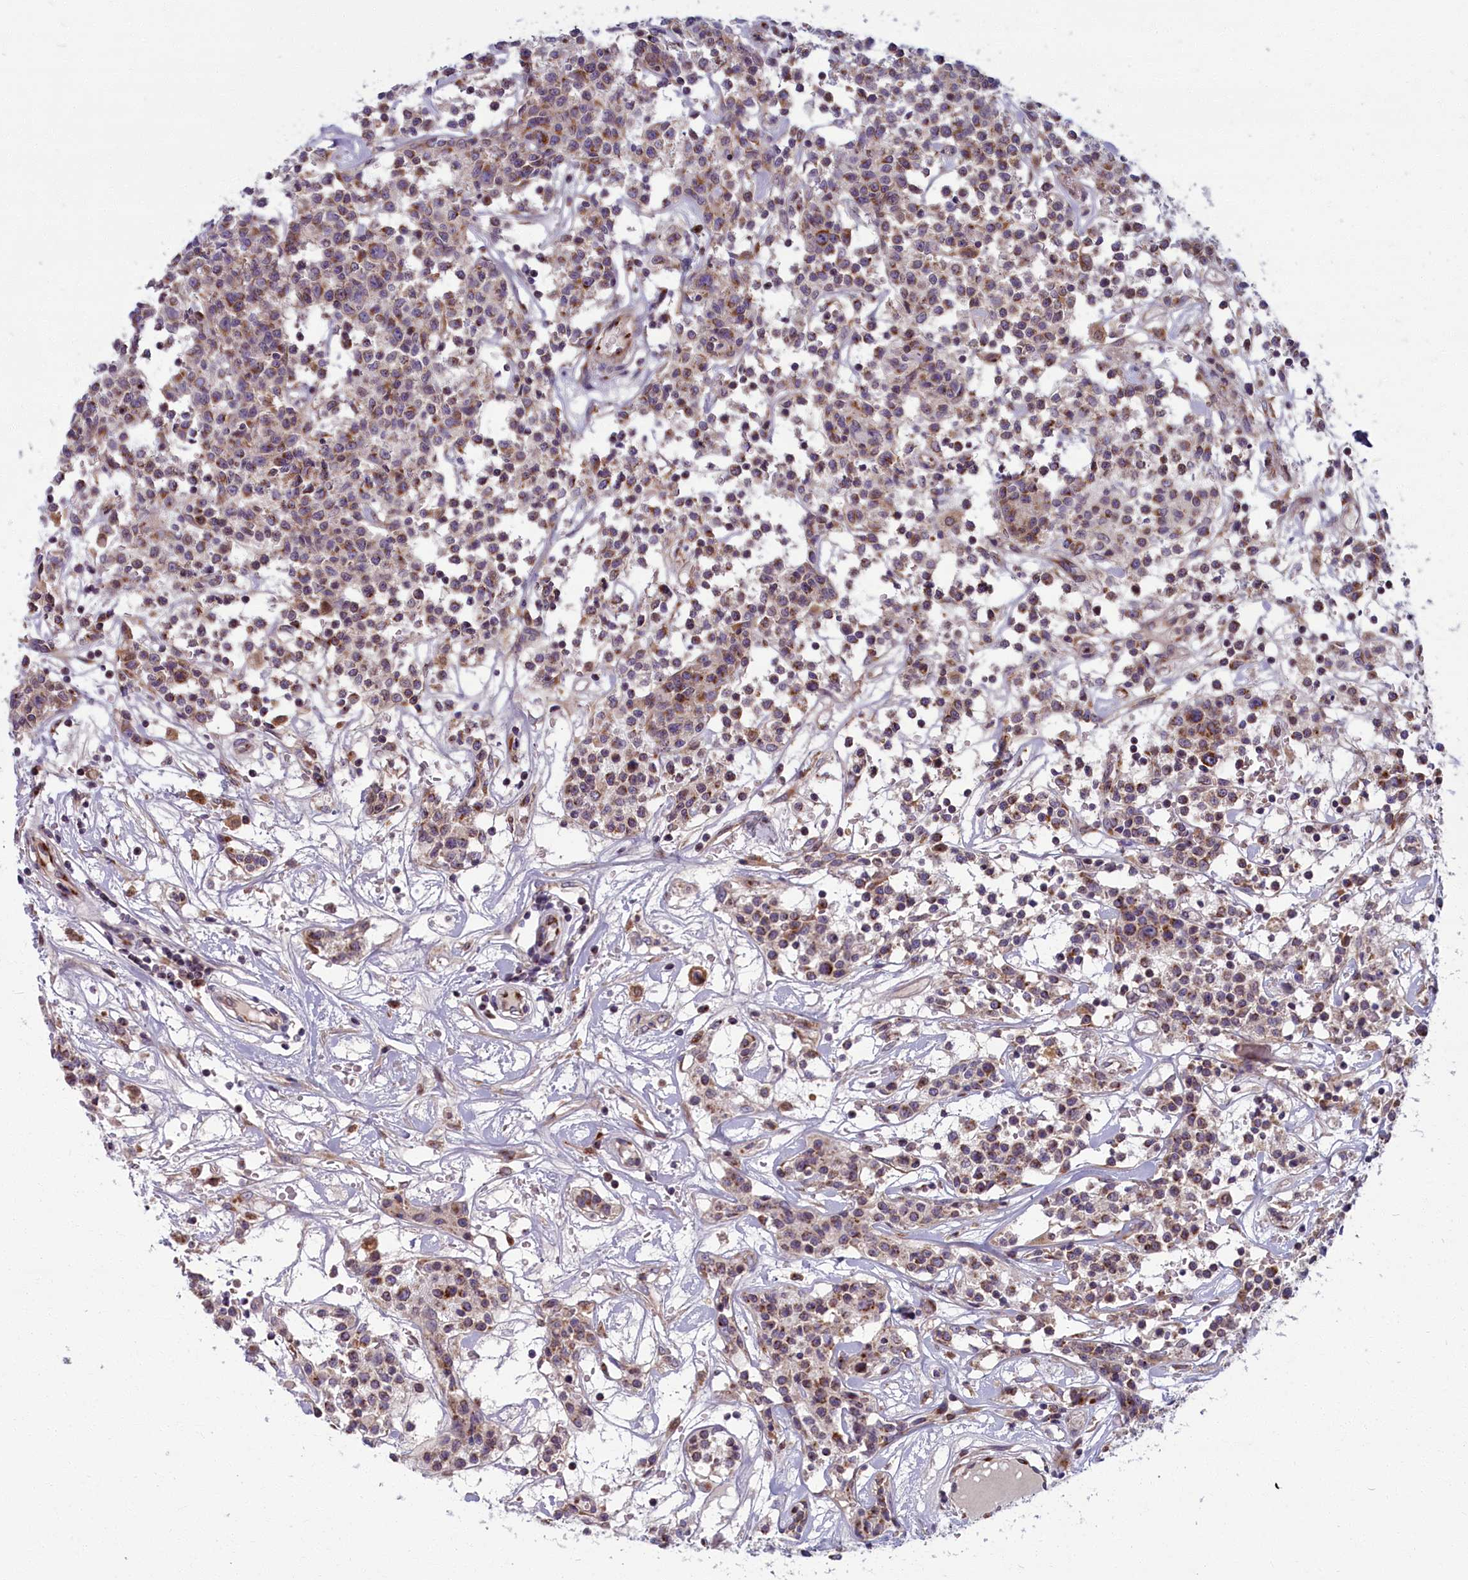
{"staining": {"intensity": "weak", "quantity": "25%-75%", "location": "cytoplasmic/membranous"}, "tissue": "lymphoma", "cell_type": "Tumor cells", "image_type": "cancer", "snomed": [{"axis": "morphology", "description": "Malignant lymphoma, non-Hodgkin's type, Low grade"}, {"axis": "topography", "description": "Small intestine"}], "caption": "Human lymphoma stained with a protein marker demonstrates weak staining in tumor cells.", "gene": "BLVRB", "patient": {"sex": "female", "age": 59}}